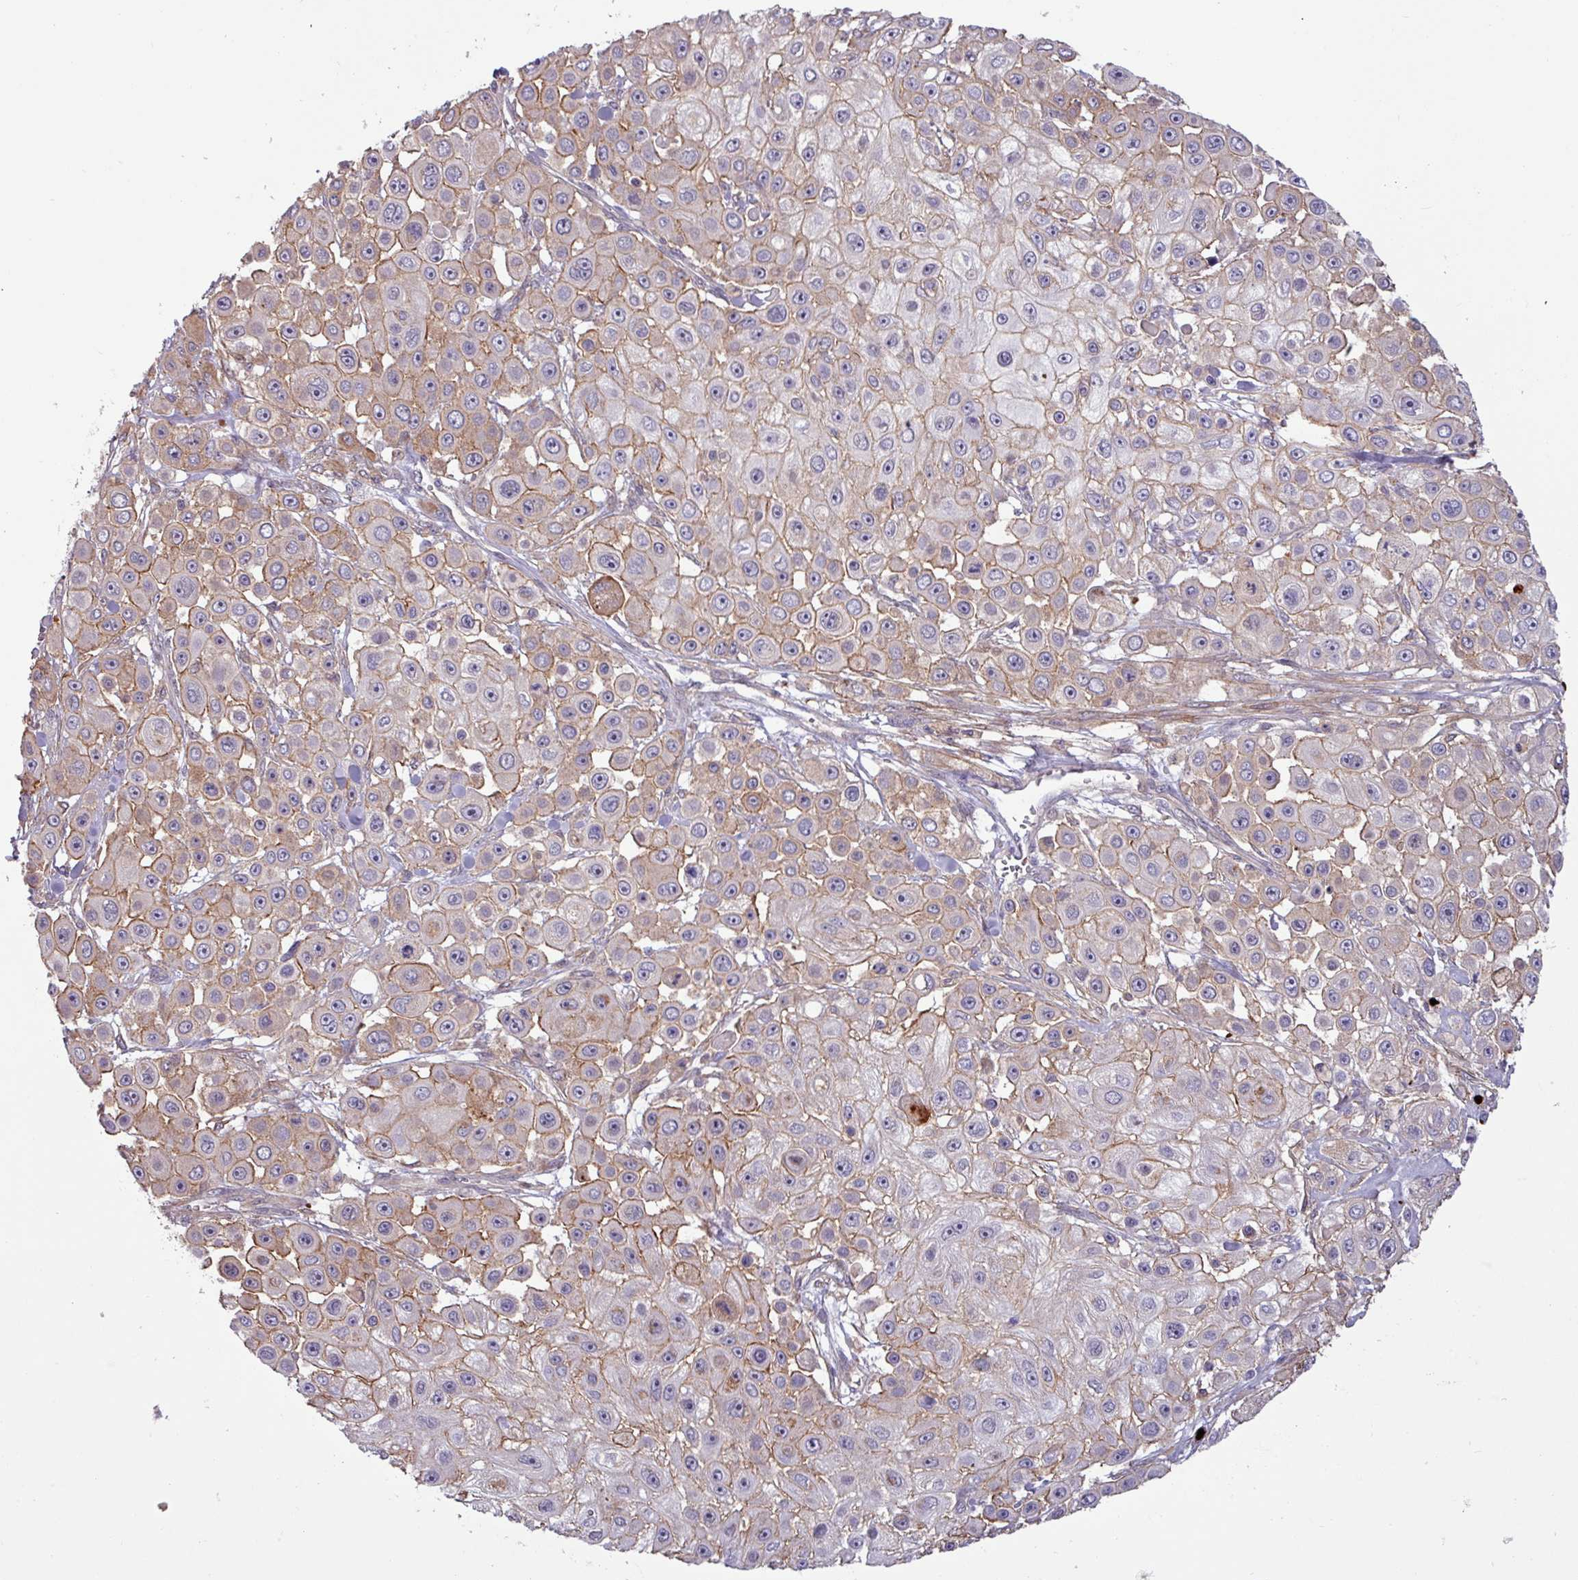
{"staining": {"intensity": "weak", "quantity": "25%-75%", "location": "cytoplasmic/membranous"}, "tissue": "skin cancer", "cell_type": "Tumor cells", "image_type": "cancer", "snomed": [{"axis": "morphology", "description": "Squamous cell carcinoma, NOS"}, {"axis": "topography", "description": "Skin"}], "caption": "Brown immunohistochemical staining in human squamous cell carcinoma (skin) reveals weak cytoplasmic/membranous staining in about 25%-75% of tumor cells.", "gene": "PCED1A", "patient": {"sex": "male", "age": 67}}